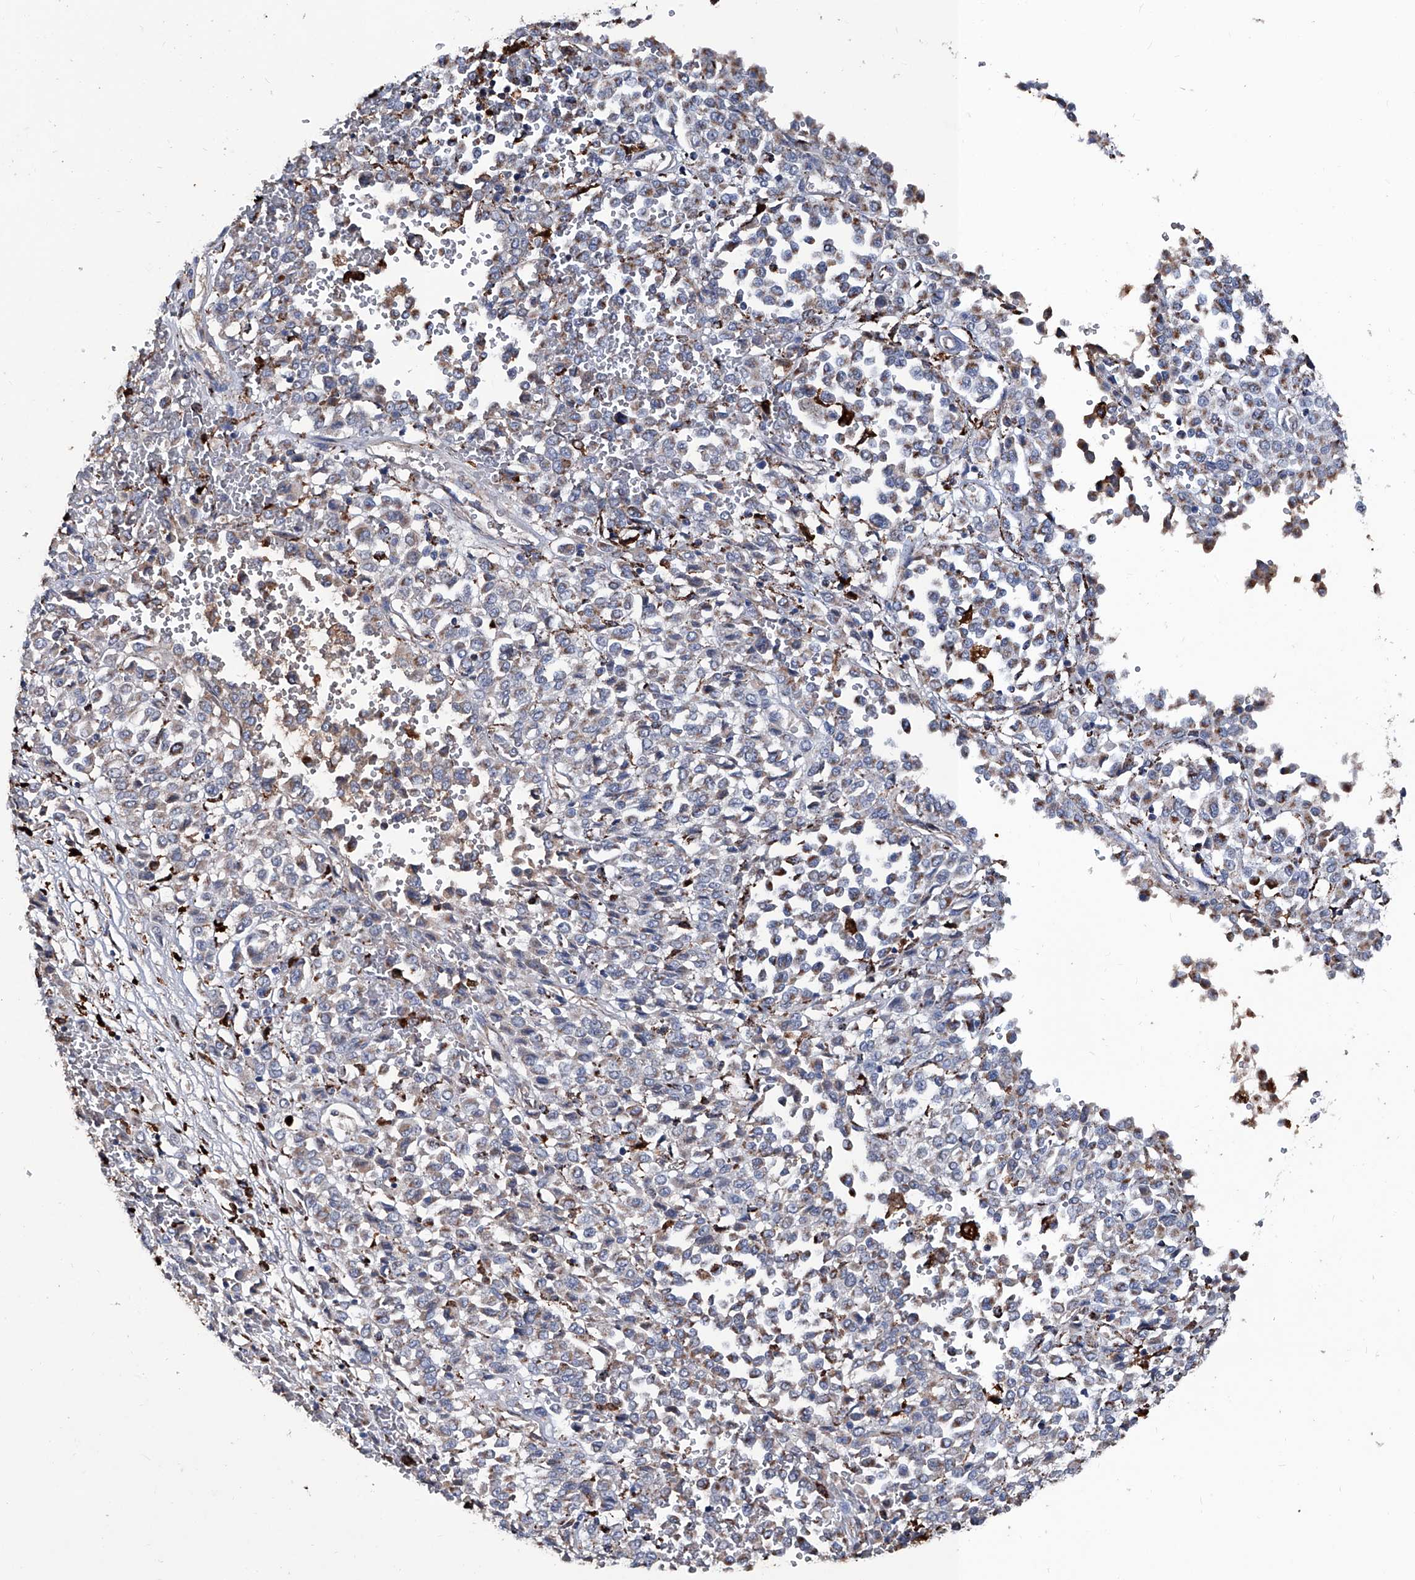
{"staining": {"intensity": "moderate", "quantity": "25%-75%", "location": "cytoplasmic/membranous"}, "tissue": "melanoma", "cell_type": "Tumor cells", "image_type": "cancer", "snomed": [{"axis": "morphology", "description": "Malignant melanoma, Metastatic site"}, {"axis": "topography", "description": "Pancreas"}], "caption": "Protein expression analysis of human melanoma reveals moderate cytoplasmic/membranous positivity in approximately 25%-75% of tumor cells.", "gene": "NHS", "patient": {"sex": "female", "age": 30}}